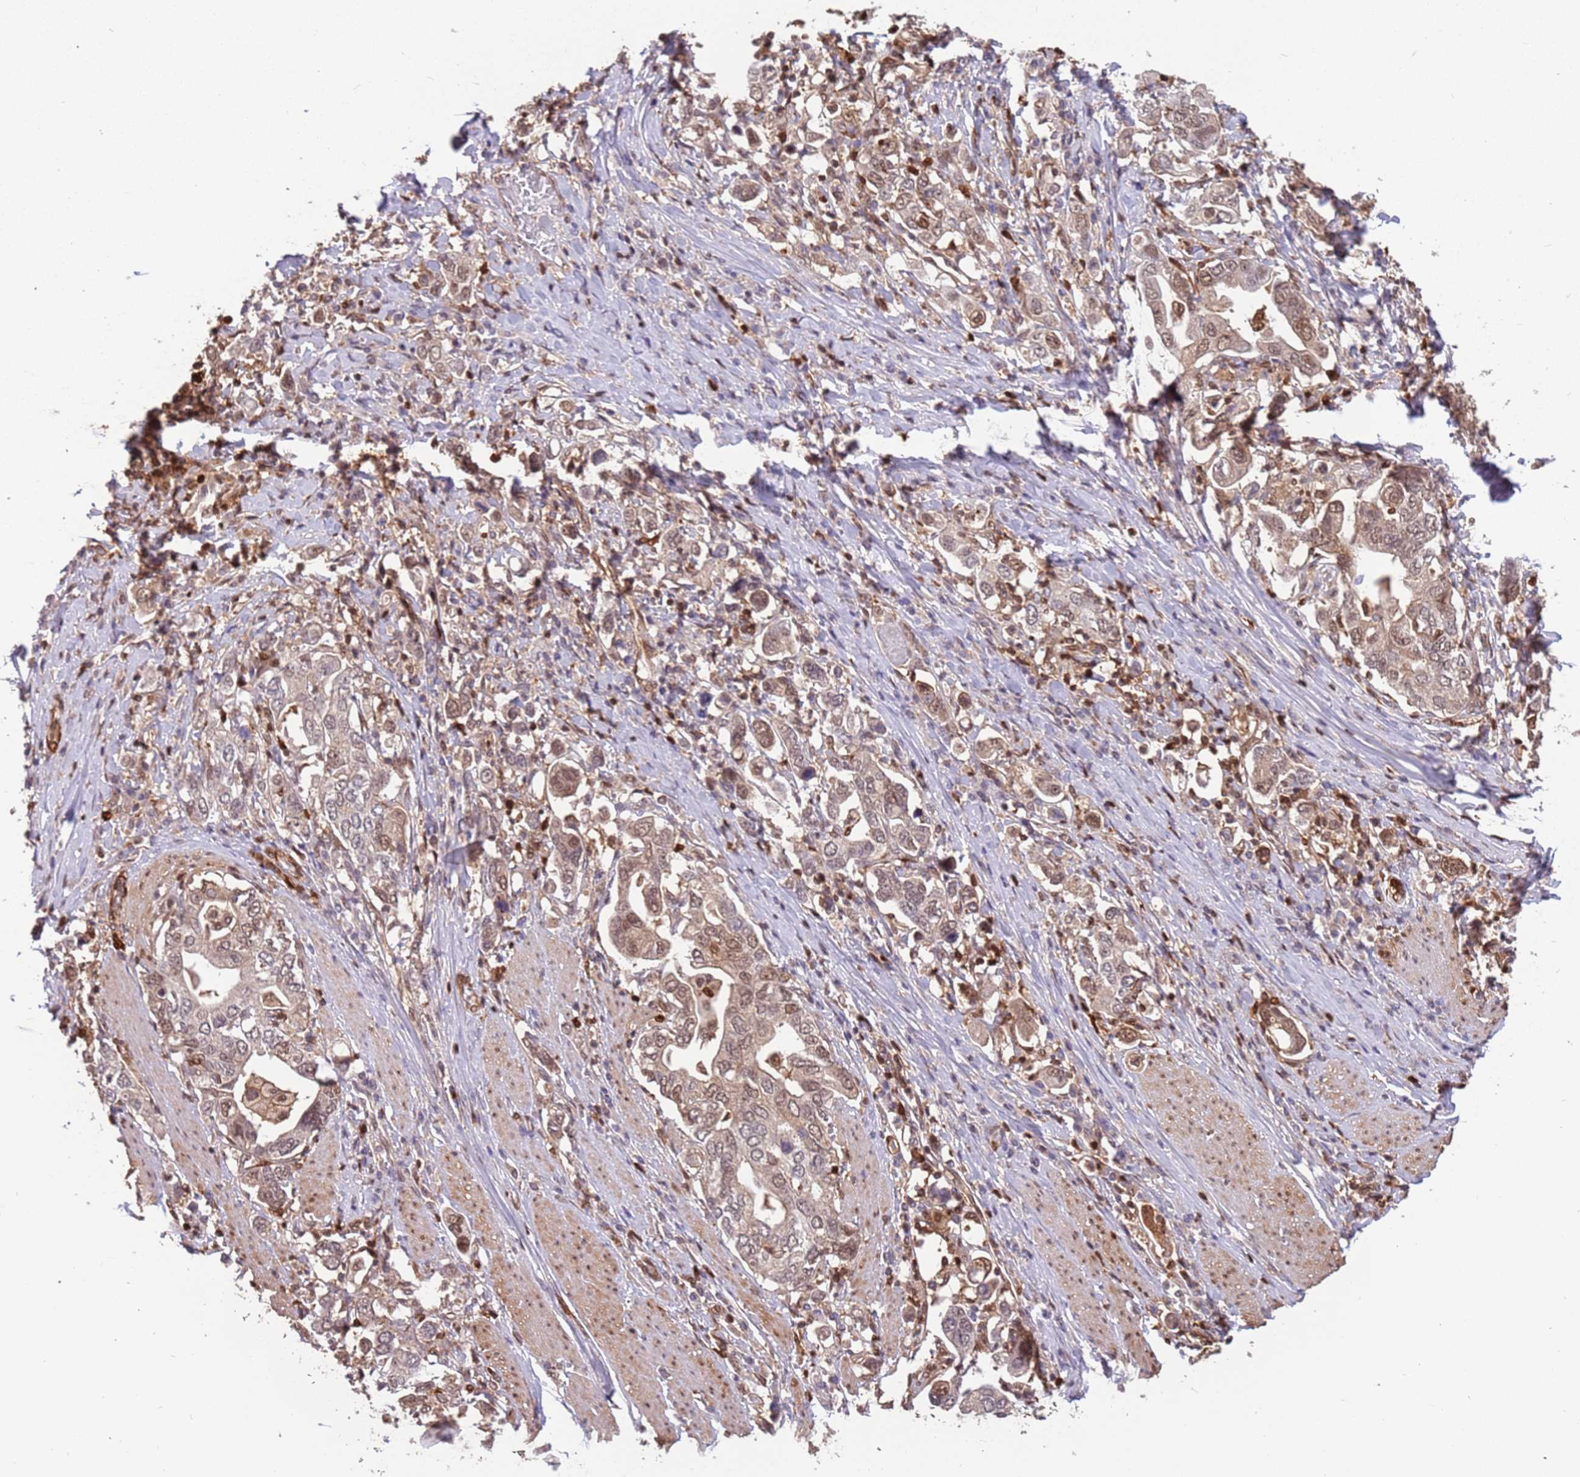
{"staining": {"intensity": "weak", "quantity": "25%-75%", "location": "cytoplasmic/membranous,nuclear"}, "tissue": "stomach cancer", "cell_type": "Tumor cells", "image_type": "cancer", "snomed": [{"axis": "morphology", "description": "Adenocarcinoma, NOS"}, {"axis": "topography", "description": "Stomach, upper"}, {"axis": "topography", "description": "Stomach"}], "caption": "Stomach cancer (adenocarcinoma) stained for a protein (brown) reveals weak cytoplasmic/membranous and nuclear positive staining in approximately 25%-75% of tumor cells.", "gene": "GBP2", "patient": {"sex": "male", "age": 62}}